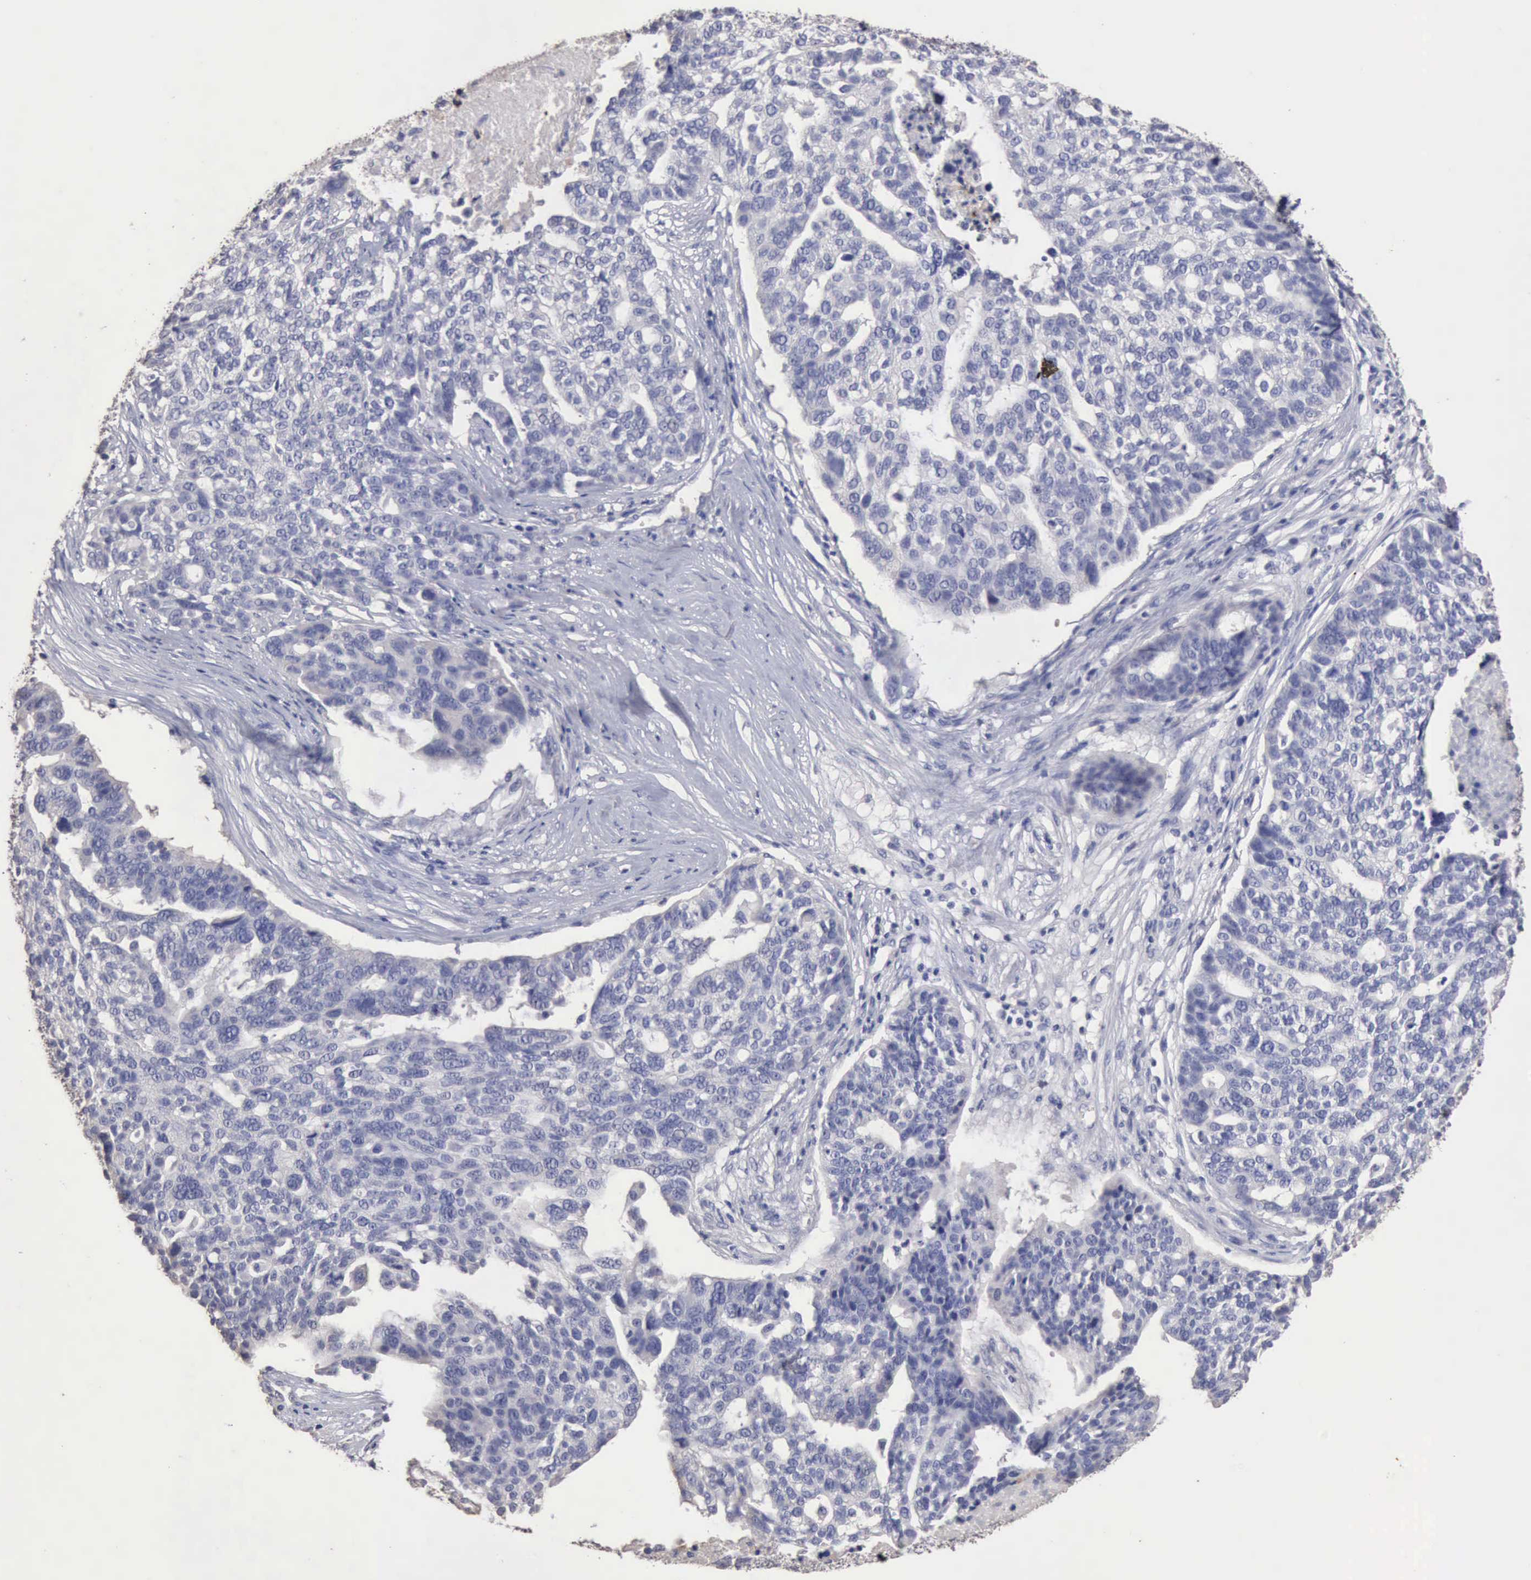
{"staining": {"intensity": "negative", "quantity": "none", "location": "none"}, "tissue": "ovarian cancer", "cell_type": "Tumor cells", "image_type": "cancer", "snomed": [{"axis": "morphology", "description": "Cystadenocarcinoma, serous, NOS"}, {"axis": "topography", "description": "Ovary"}], "caption": "An IHC micrograph of serous cystadenocarcinoma (ovarian) is shown. There is no staining in tumor cells of serous cystadenocarcinoma (ovarian).", "gene": "KRT6B", "patient": {"sex": "female", "age": 59}}